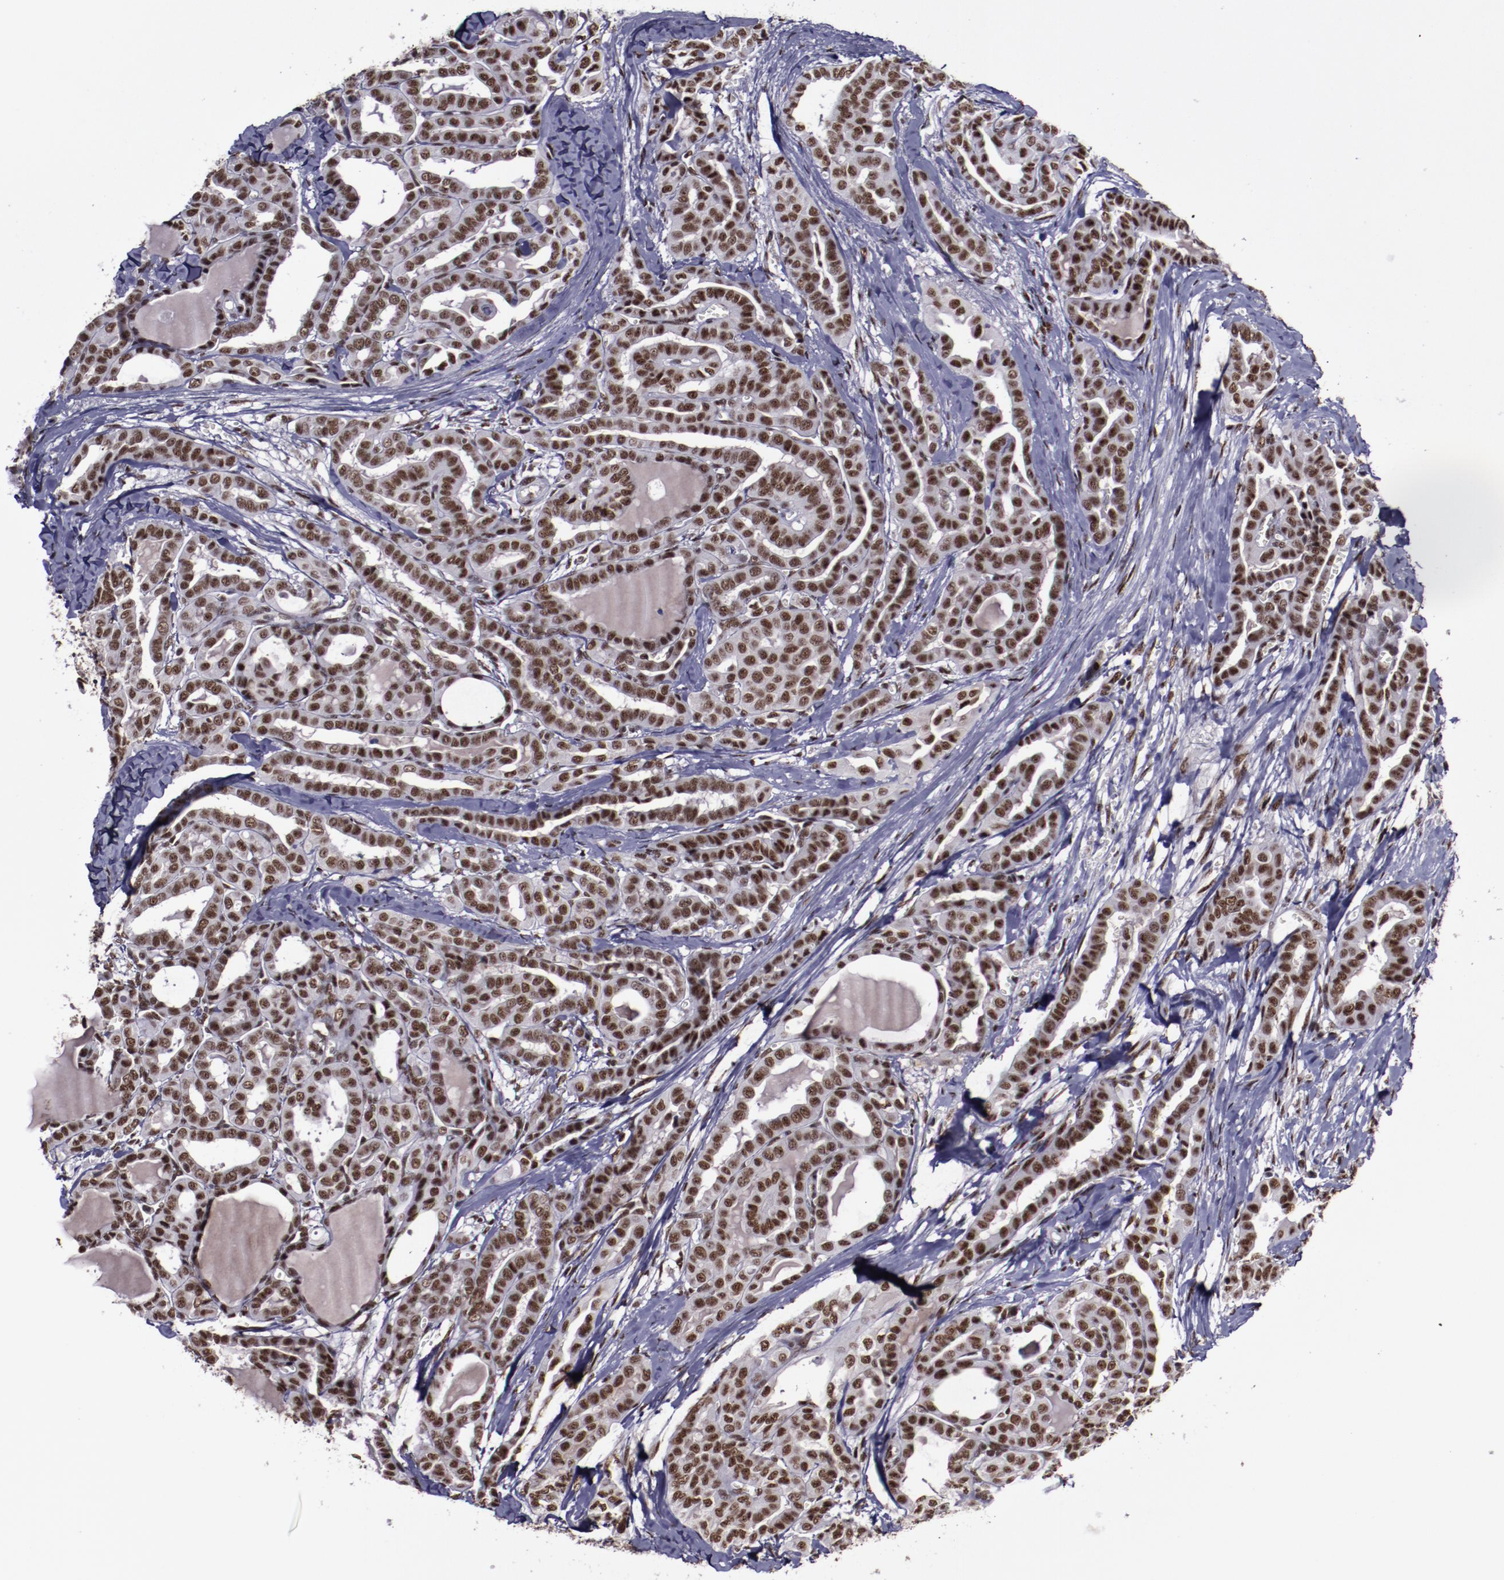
{"staining": {"intensity": "moderate", "quantity": ">75%", "location": "nuclear"}, "tissue": "thyroid cancer", "cell_type": "Tumor cells", "image_type": "cancer", "snomed": [{"axis": "morphology", "description": "Carcinoma, NOS"}, {"axis": "topography", "description": "Thyroid gland"}], "caption": "A photomicrograph of carcinoma (thyroid) stained for a protein shows moderate nuclear brown staining in tumor cells.", "gene": "ERH", "patient": {"sex": "female", "age": 91}}